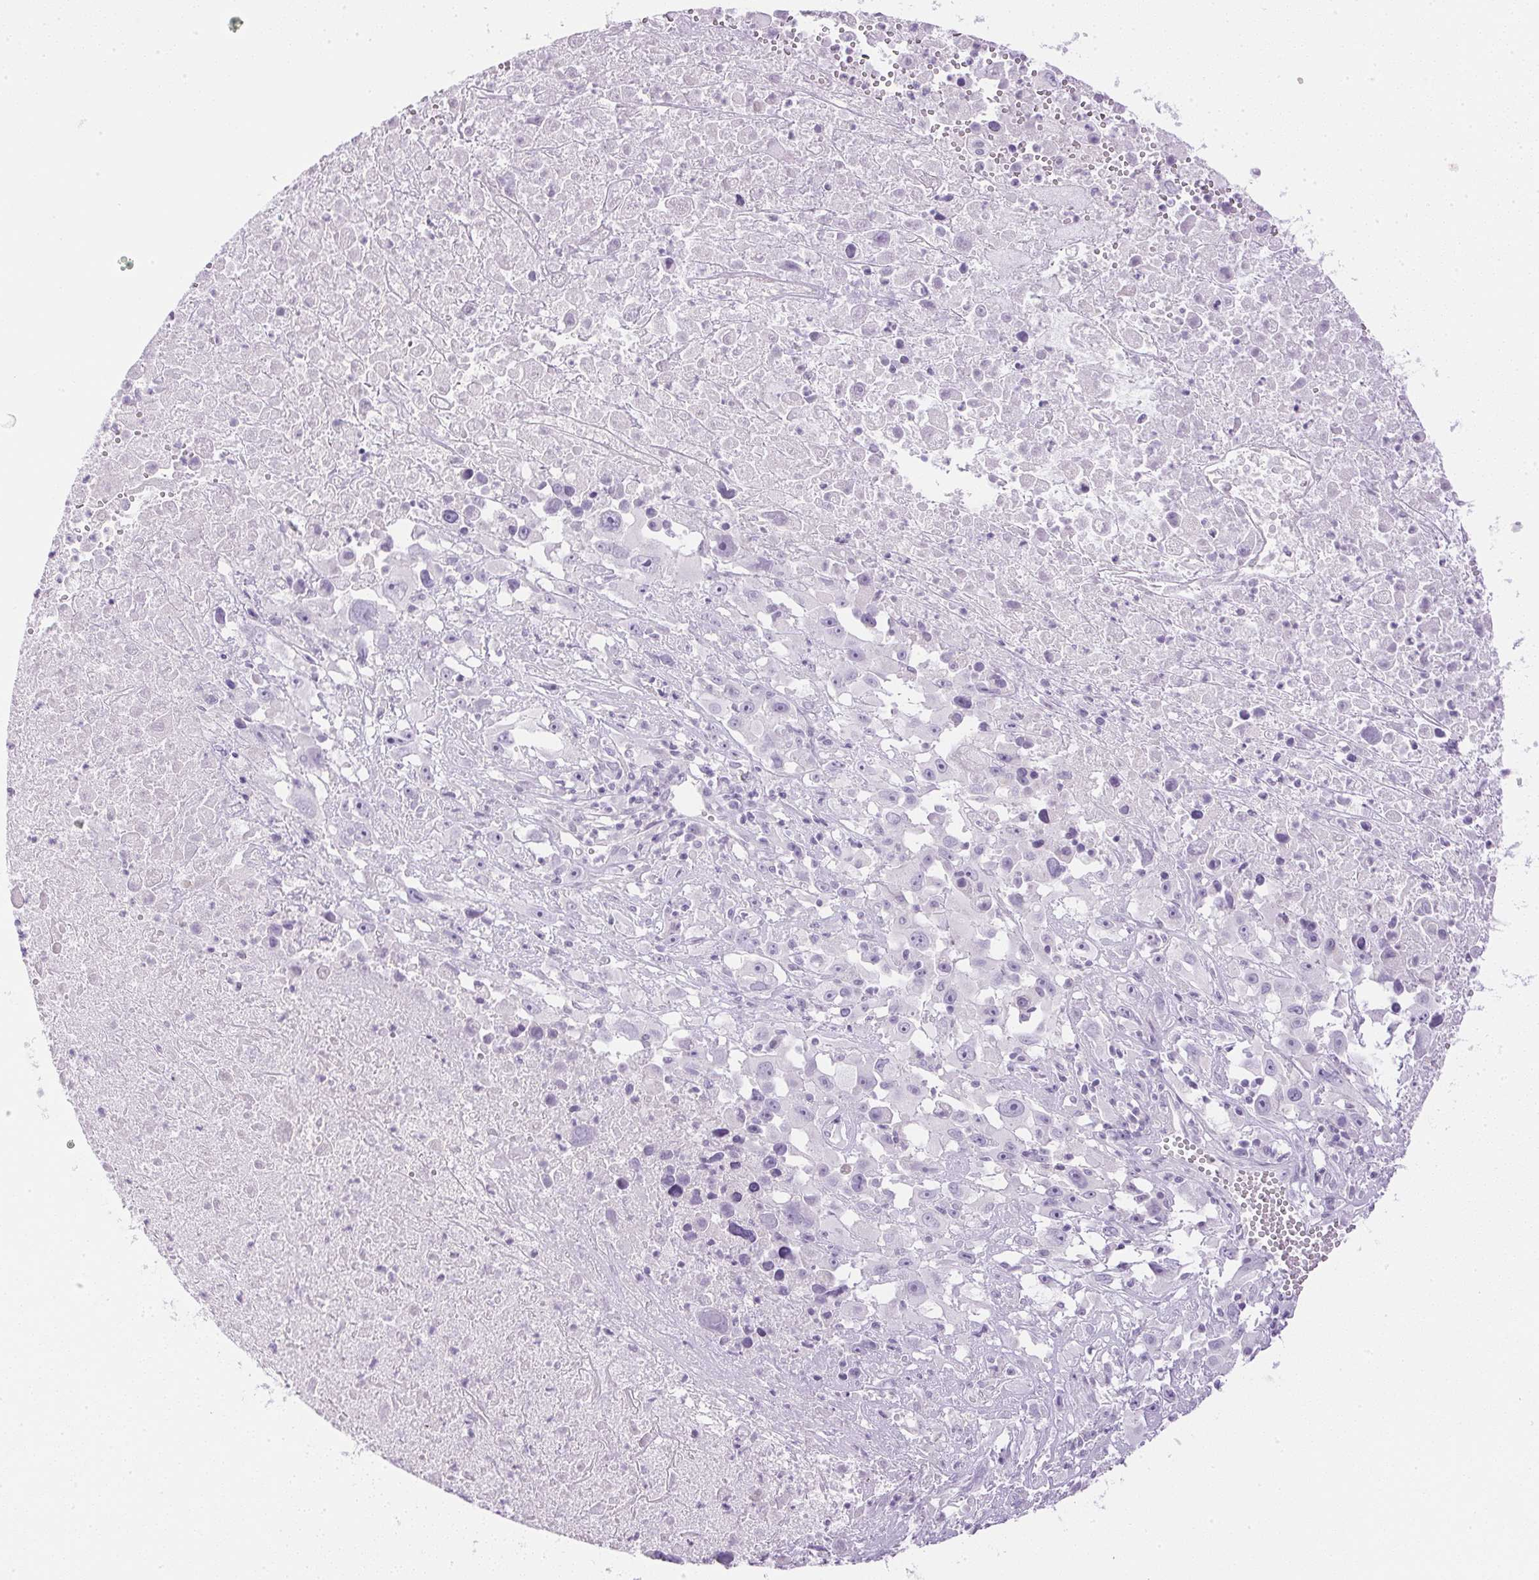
{"staining": {"intensity": "negative", "quantity": "none", "location": "none"}, "tissue": "melanoma", "cell_type": "Tumor cells", "image_type": "cancer", "snomed": [{"axis": "morphology", "description": "Malignant melanoma, Metastatic site"}, {"axis": "topography", "description": "Soft tissue"}], "caption": "An IHC photomicrograph of melanoma is shown. There is no staining in tumor cells of melanoma.", "gene": "CTRL", "patient": {"sex": "male", "age": 50}}